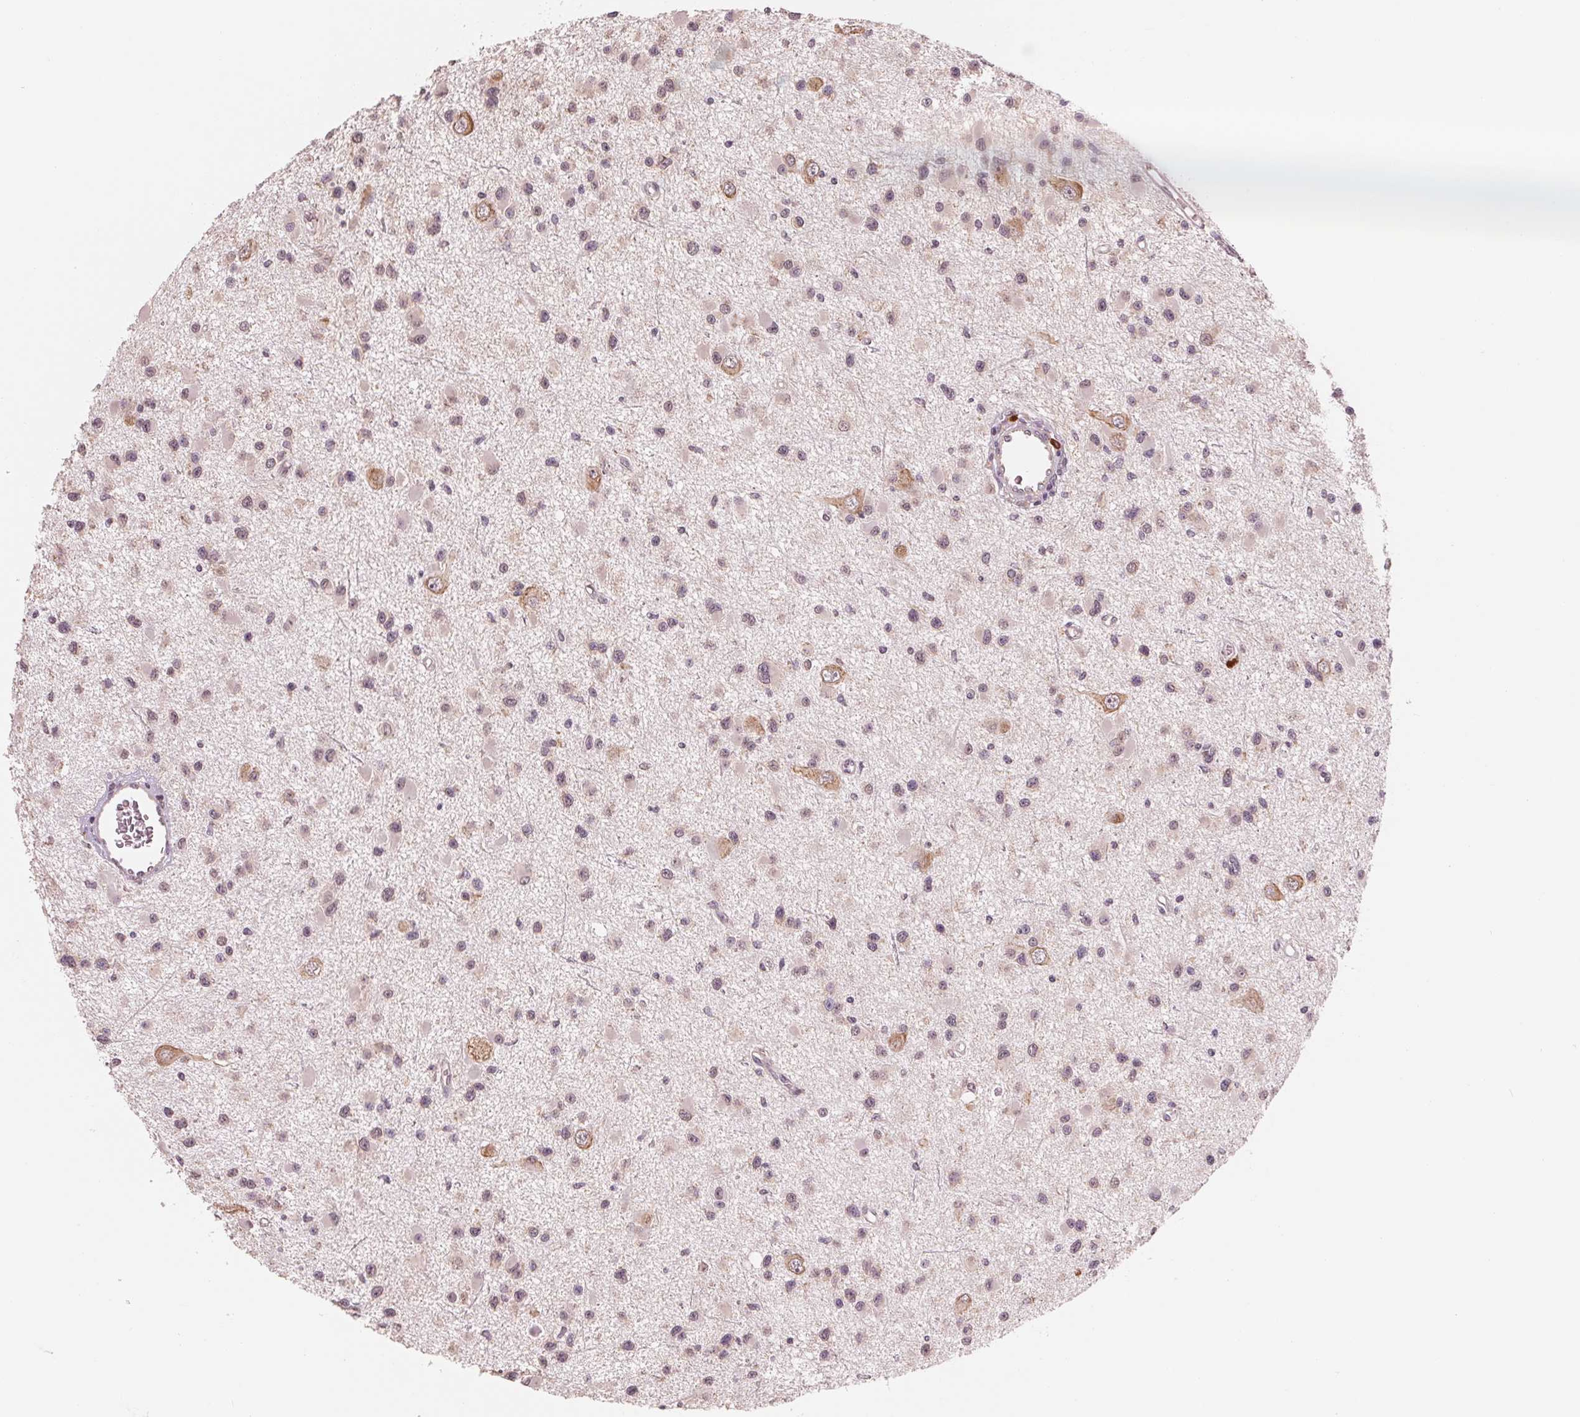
{"staining": {"intensity": "weak", "quantity": "<25%", "location": "cytoplasmic/membranous"}, "tissue": "glioma", "cell_type": "Tumor cells", "image_type": "cancer", "snomed": [{"axis": "morphology", "description": "Glioma, malignant, High grade"}, {"axis": "topography", "description": "Brain"}], "caption": "This is an IHC micrograph of human malignant glioma (high-grade). There is no expression in tumor cells.", "gene": "GIGYF2", "patient": {"sex": "male", "age": 54}}